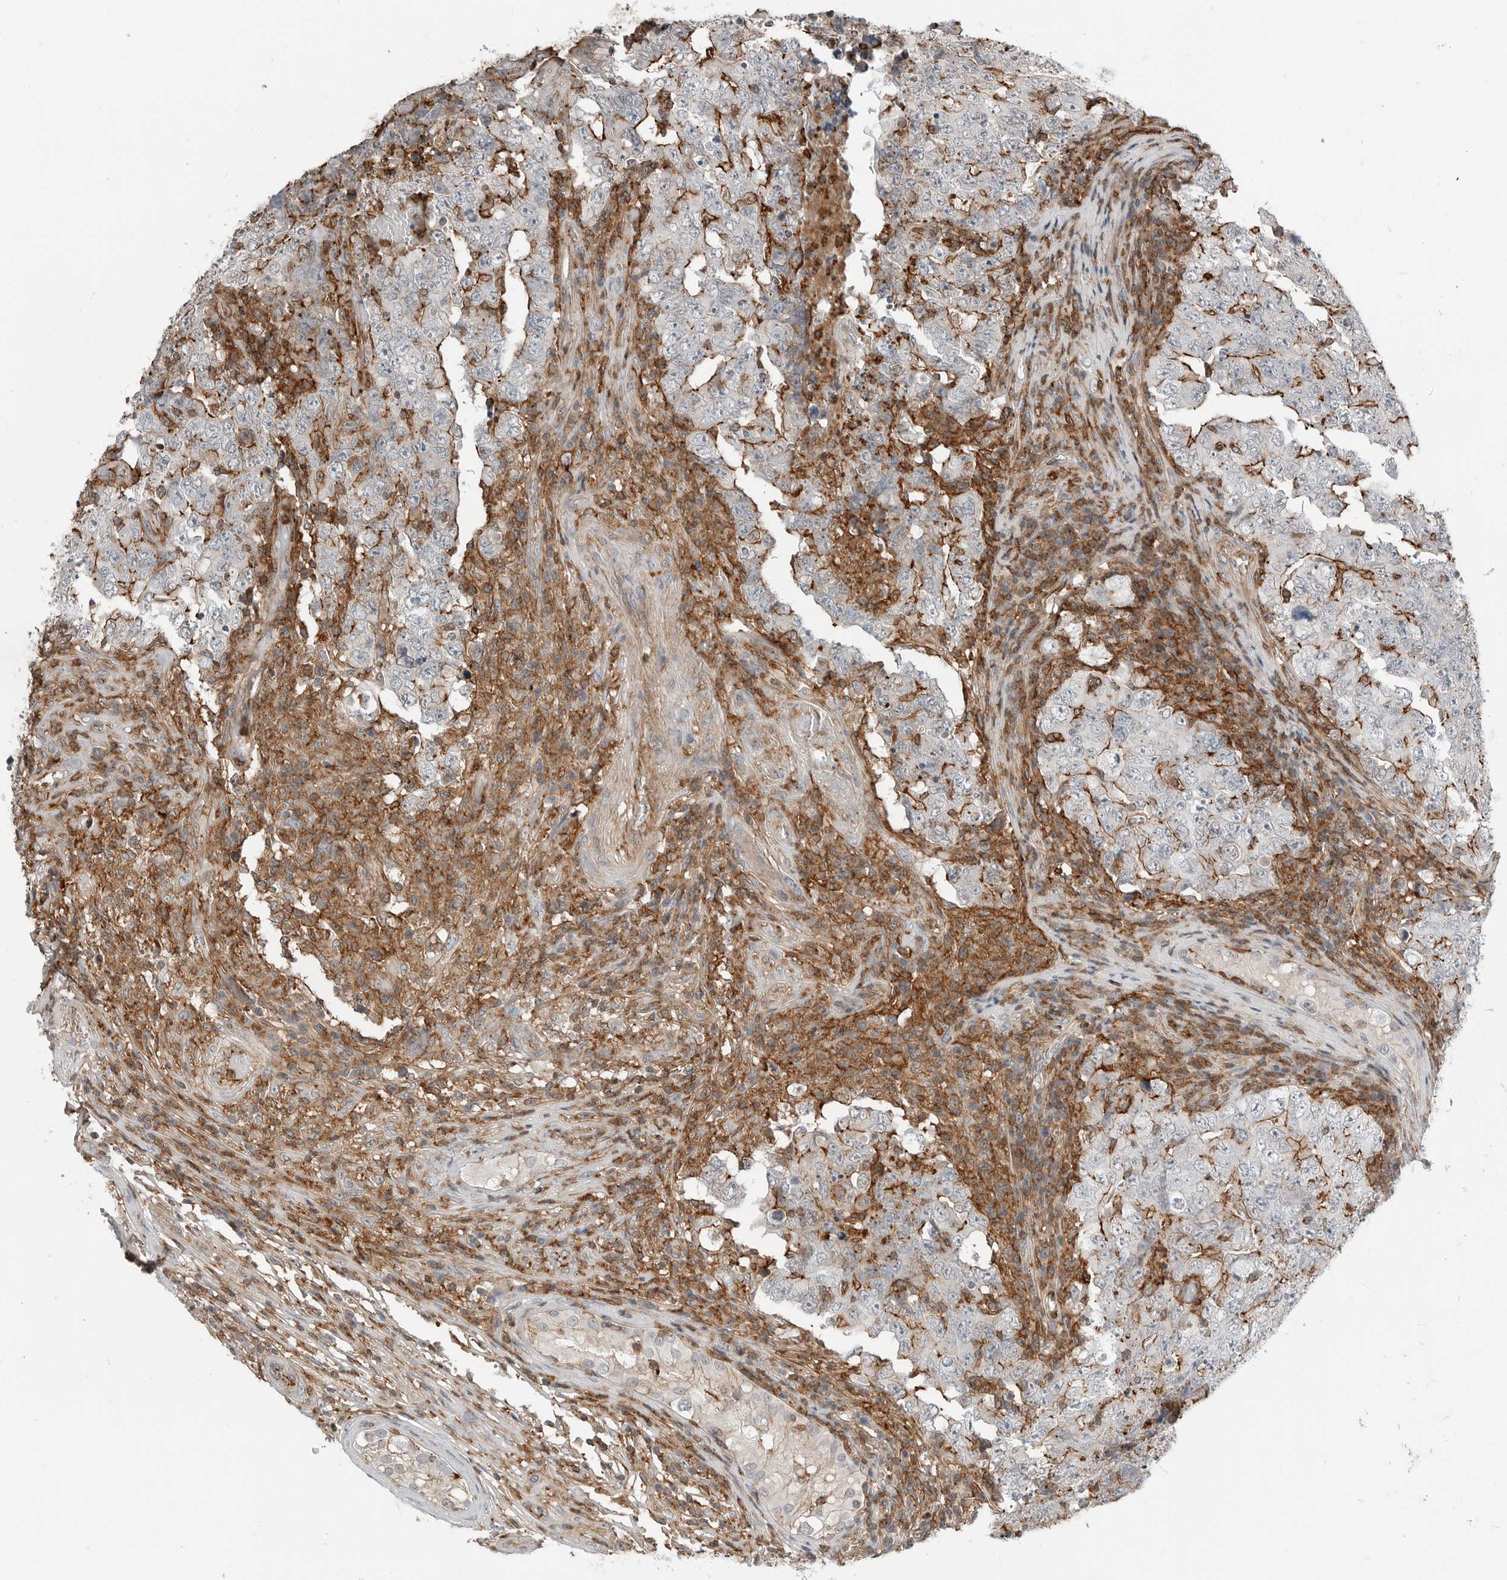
{"staining": {"intensity": "moderate", "quantity": "25%-75%", "location": "cytoplasmic/membranous"}, "tissue": "testis cancer", "cell_type": "Tumor cells", "image_type": "cancer", "snomed": [{"axis": "morphology", "description": "Carcinoma, Embryonal, NOS"}, {"axis": "topography", "description": "Testis"}], "caption": "Testis embryonal carcinoma stained with a protein marker shows moderate staining in tumor cells.", "gene": "LEFTY2", "patient": {"sex": "male", "age": 26}}